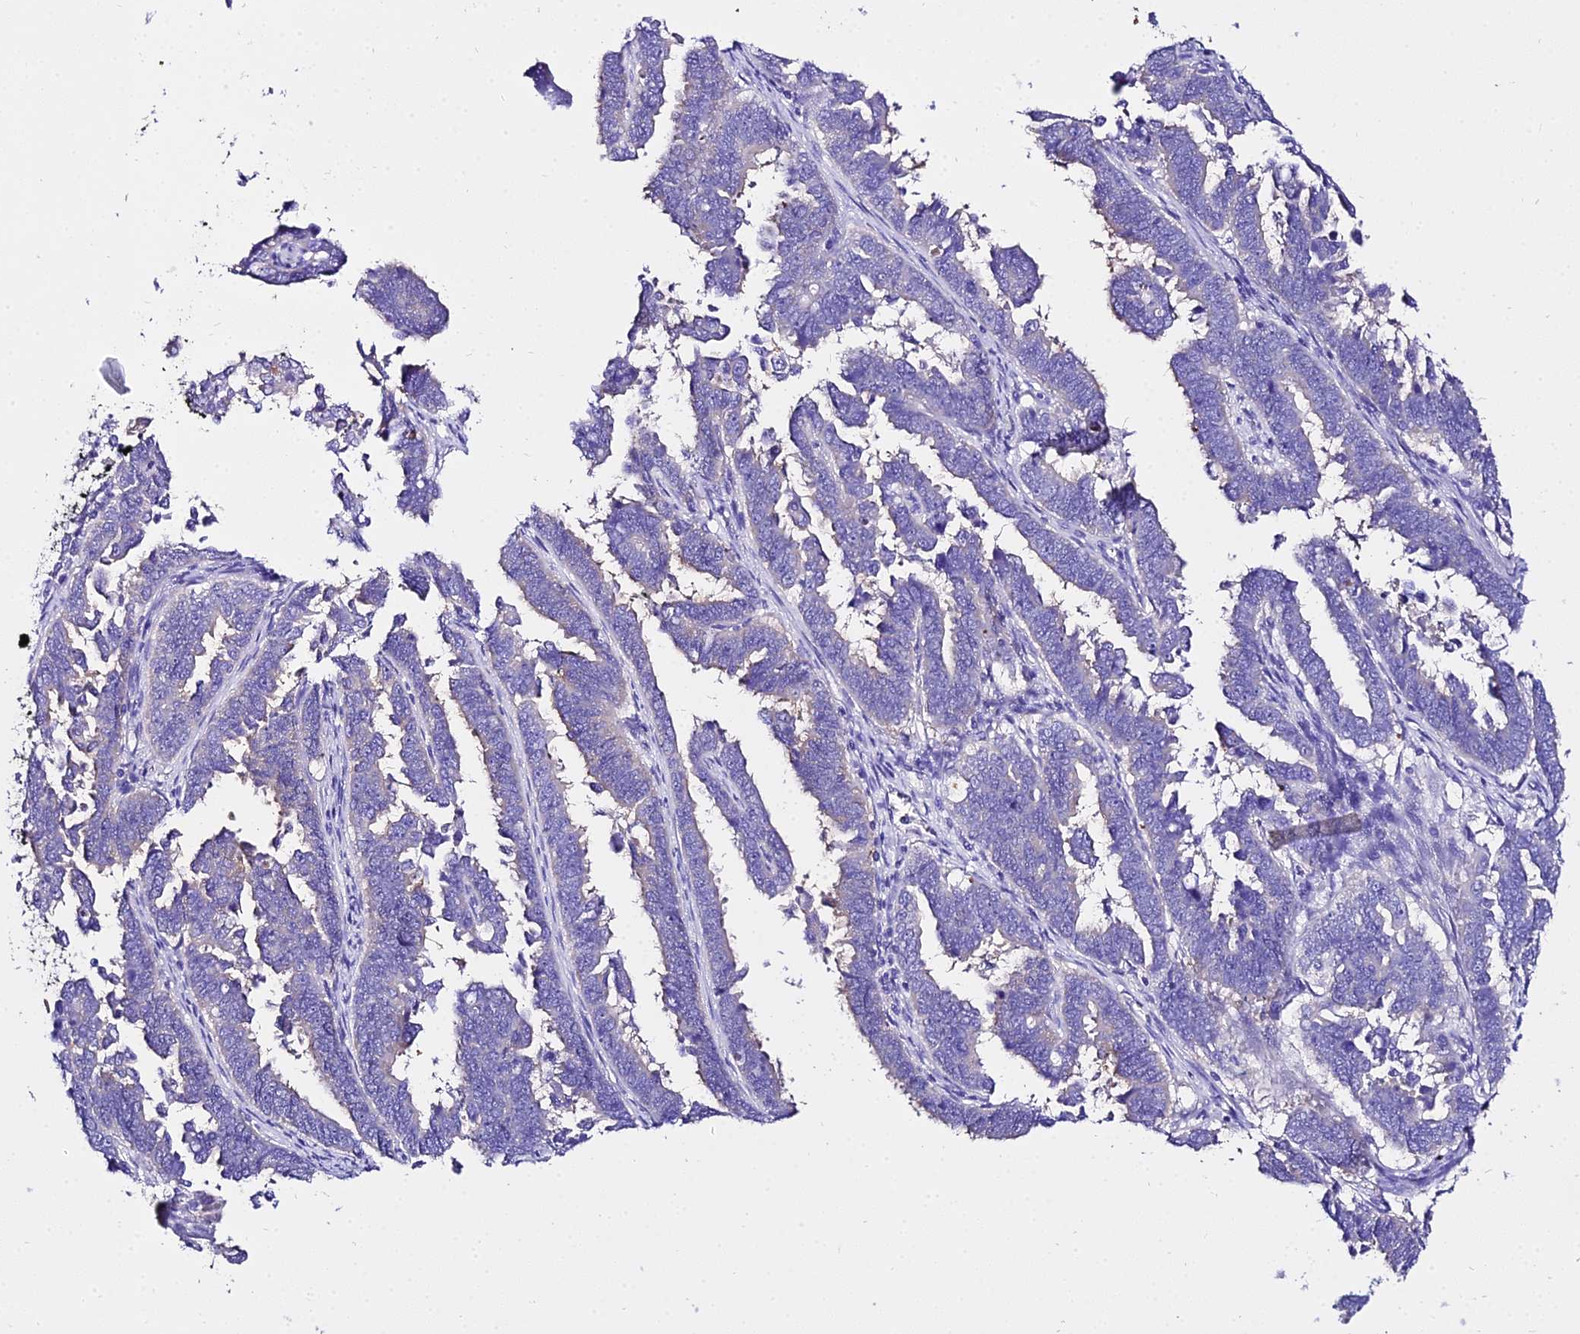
{"staining": {"intensity": "negative", "quantity": "none", "location": "none"}, "tissue": "endometrial cancer", "cell_type": "Tumor cells", "image_type": "cancer", "snomed": [{"axis": "morphology", "description": "Adenocarcinoma, NOS"}, {"axis": "topography", "description": "Endometrium"}], "caption": "Protein analysis of adenocarcinoma (endometrial) demonstrates no significant staining in tumor cells. (DAB immunohistochemistry (IHC), high magnification).", "gene": "TUBA3D", "patient": {"sex": "female", "age": 75}}